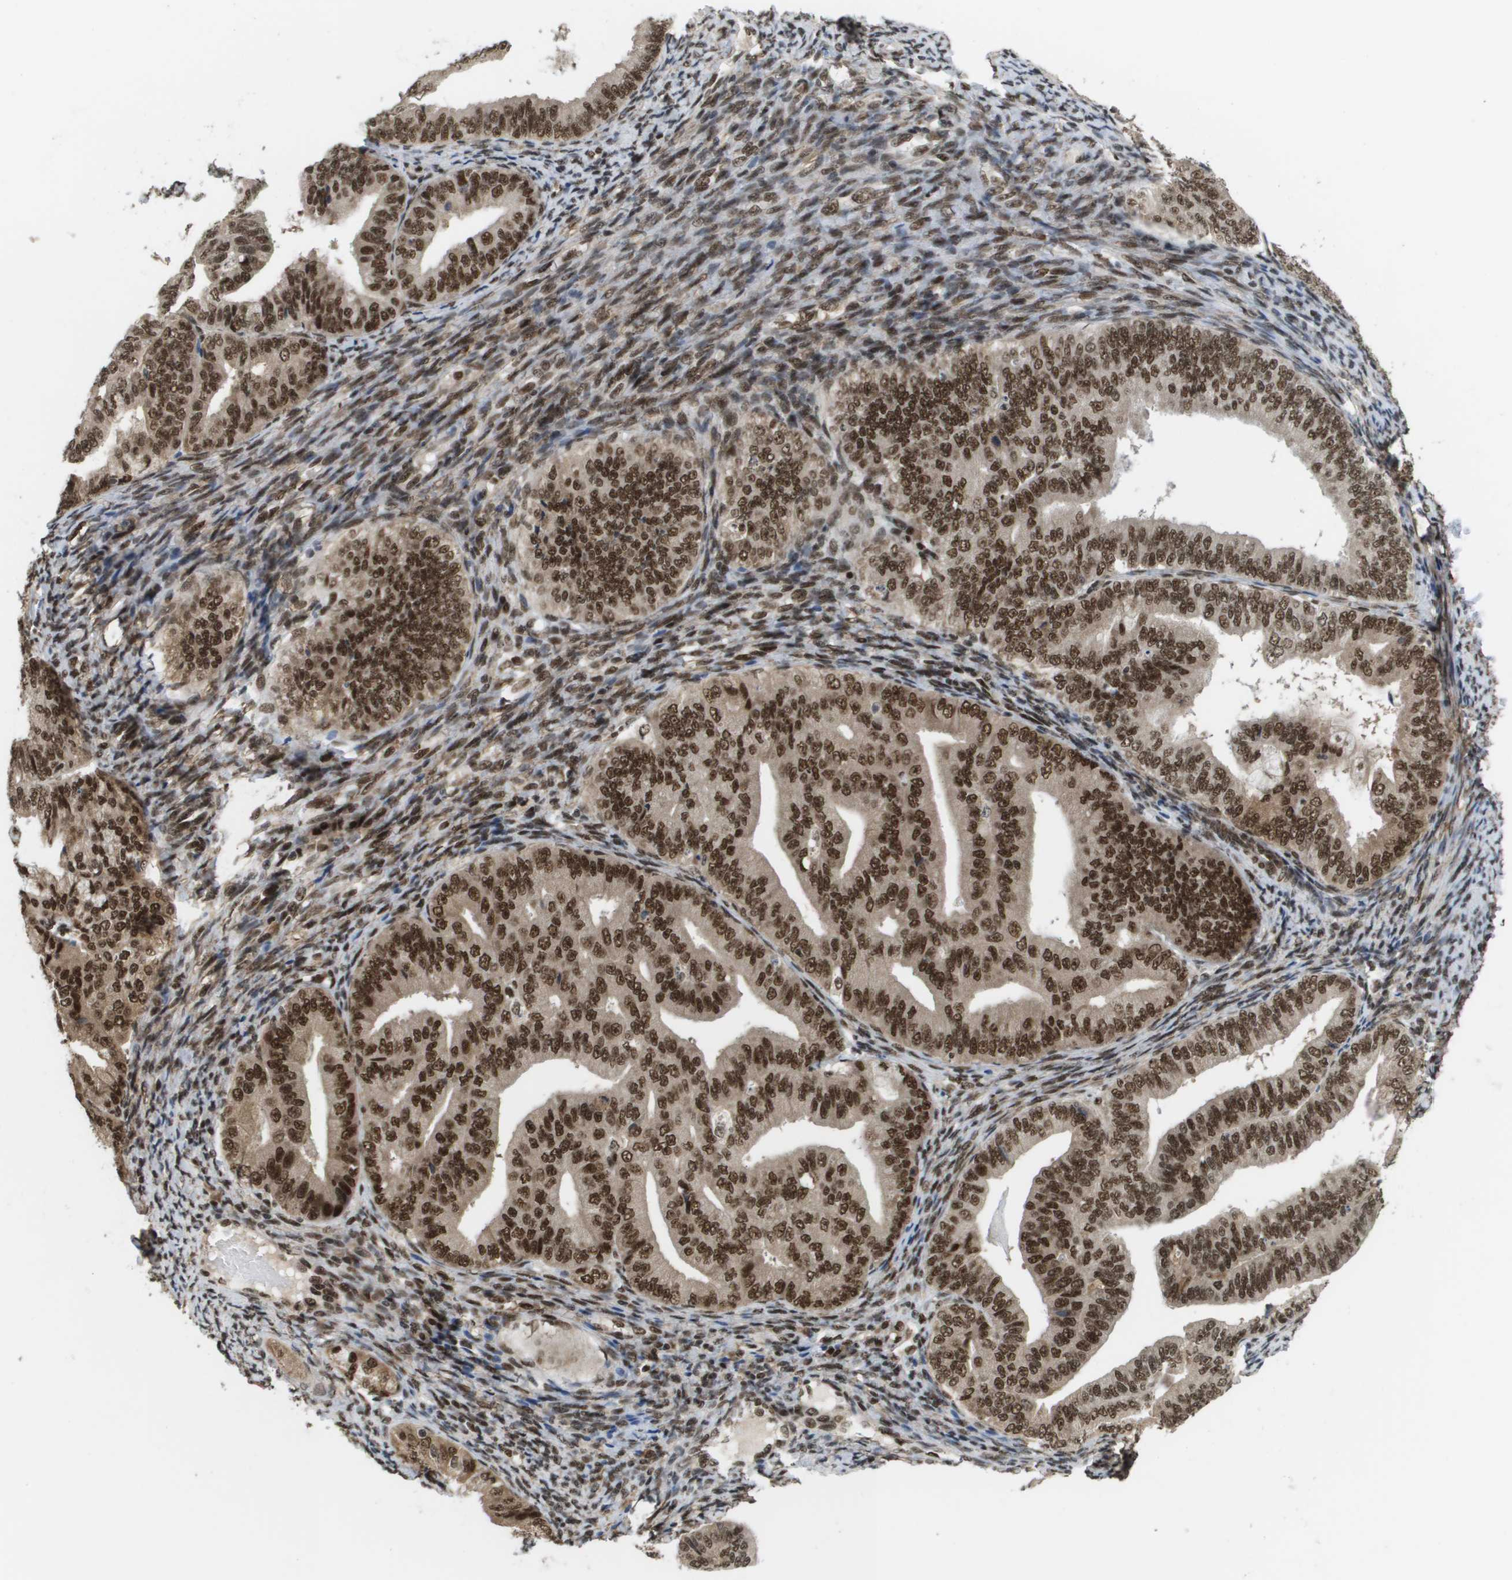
{"staining": {"intensity": "strong", "quantity": ">75%", "location": "cytoplasmic/membranous,nuclear"}, "tissue": "endometrial cancer", "cell_type": "Tumor cells", "image_type": "cancer", "snomed": [{"axis": "morphology", "description": "Adenocarcinoma, NOS"}, {"axis": "topography", "description": "Endometrium"}], "caption": "Immunohistochemical staining of adenocarcinoma (endometrial) displays high levels of strong cytoplasmic/membranous and nuclear positivity in approximately >75% of tumor cells.", "gene": "PRCC", "patient": {"sex": "female", "age": 63}}